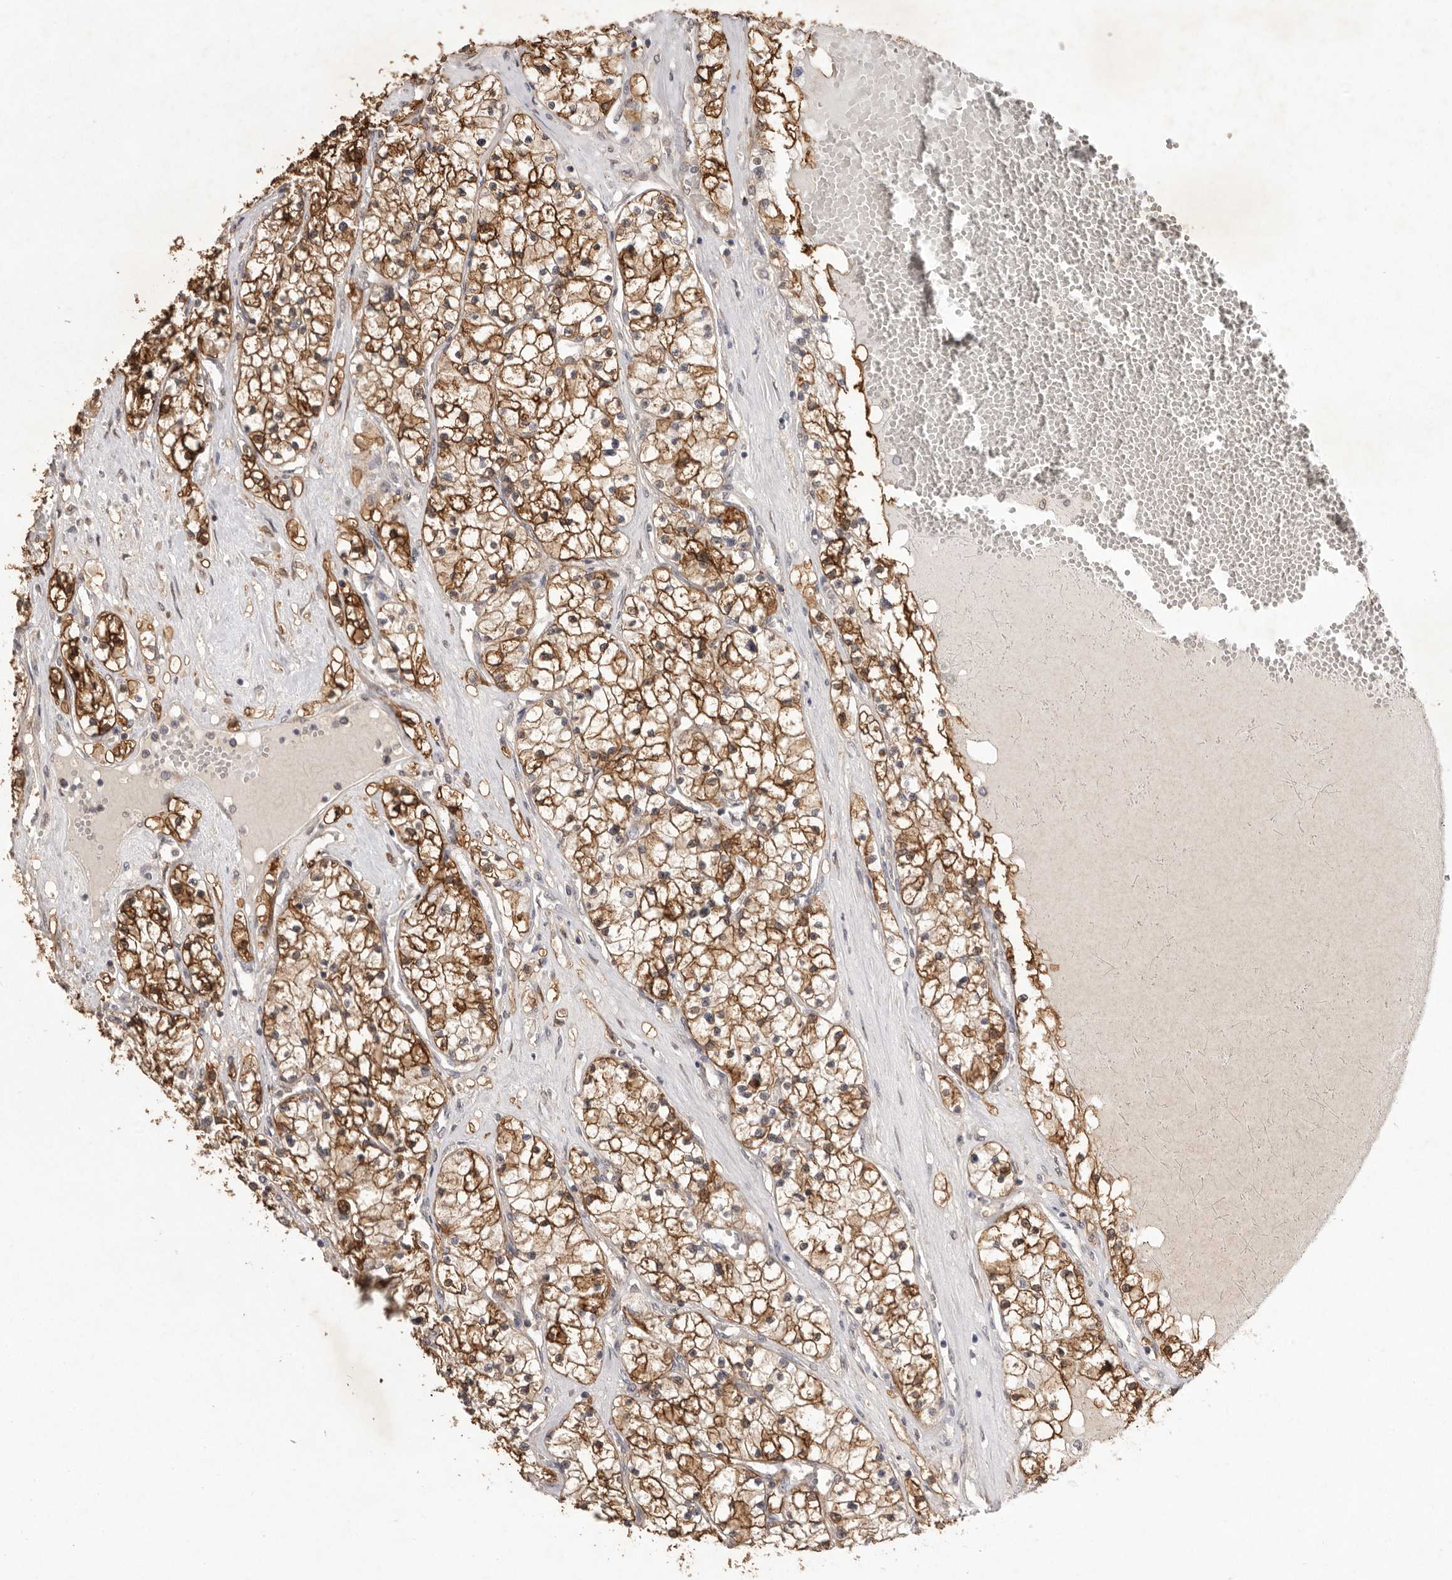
{"staining": {"intensity": "strong", "quantity": ">75%", "location": "cytoplasmic/membranous"}, "tissue": "renal cancer", "cell_type": "Tumor cells", "image_type": "cancer", "snomed": [{"axis": "morphology", "description": "Normal tissue, NOS"}, {"axis": "morphology", "description": "Adenocarcinoma, NOS"}, {"axis": "topography", "description": "Kidney"}], "caption": "This image demonstrates immunohistochemistry staining of renal adenocarcinoma, with high strong cytoplasmic/membranous expression in approximately >75% of tumor cells.", "gene": "TADA1", "patient": {"sex": "male", "age": 68}}